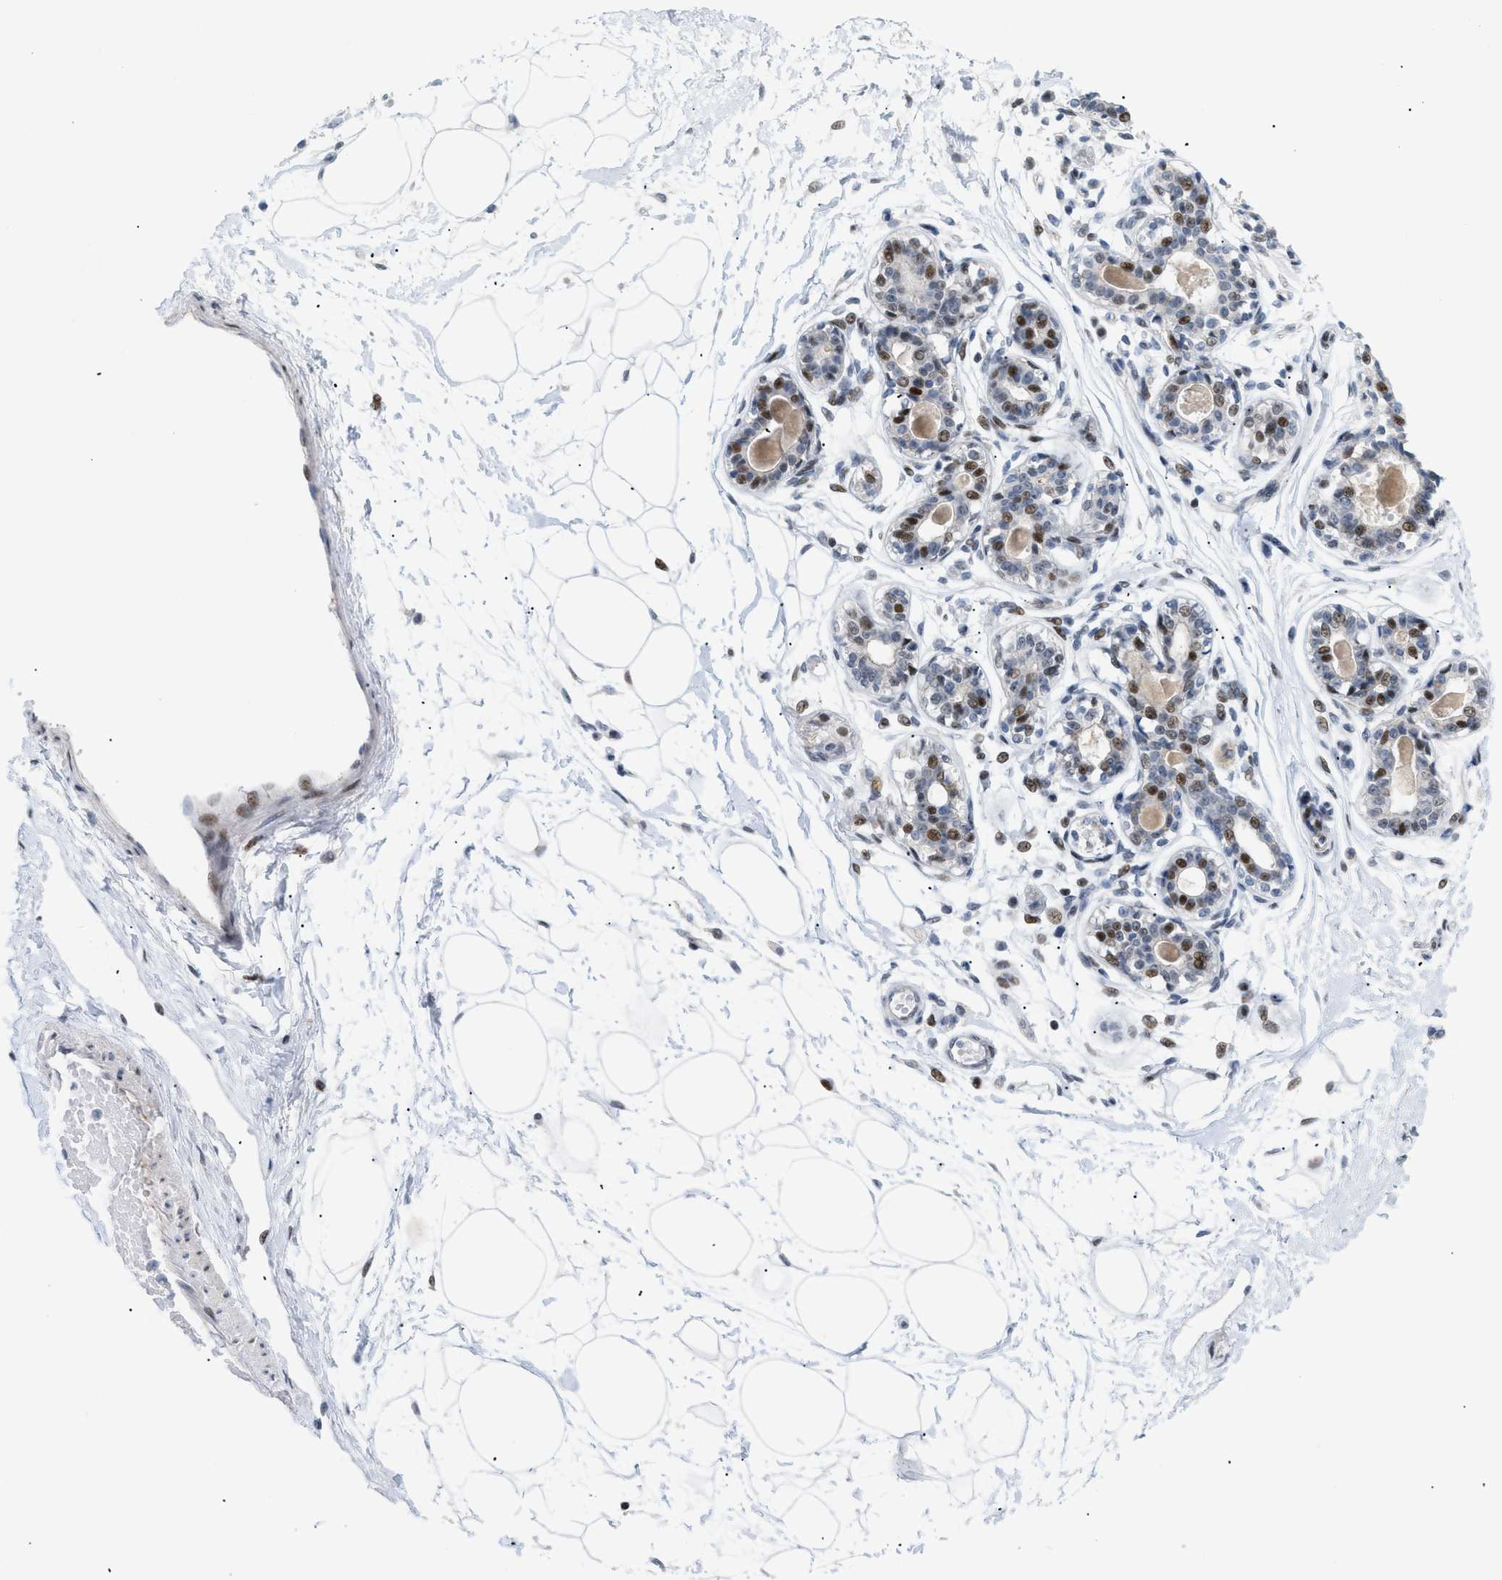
{"staining": {"intensity": "weak", "quantity": ">75%", "location": "nuclear"}, "tissue": "breast", "cell_type": "Adipocytes", "image_type": "normal", "snomed": [{"axis": "morphology", "description": "Normal tissue, NOS"}, {"axis": "topography", "description": "Breast"}], "caption": "IHC image of normal breast: human breast stained using immunohistochemistry shows low levels of weak protein expression localized specifically in the nuclear of adipocytes, appearing as a nuclear brown color.", "gene": "MED1", "patient": {"sex": "female", "age": 45}}